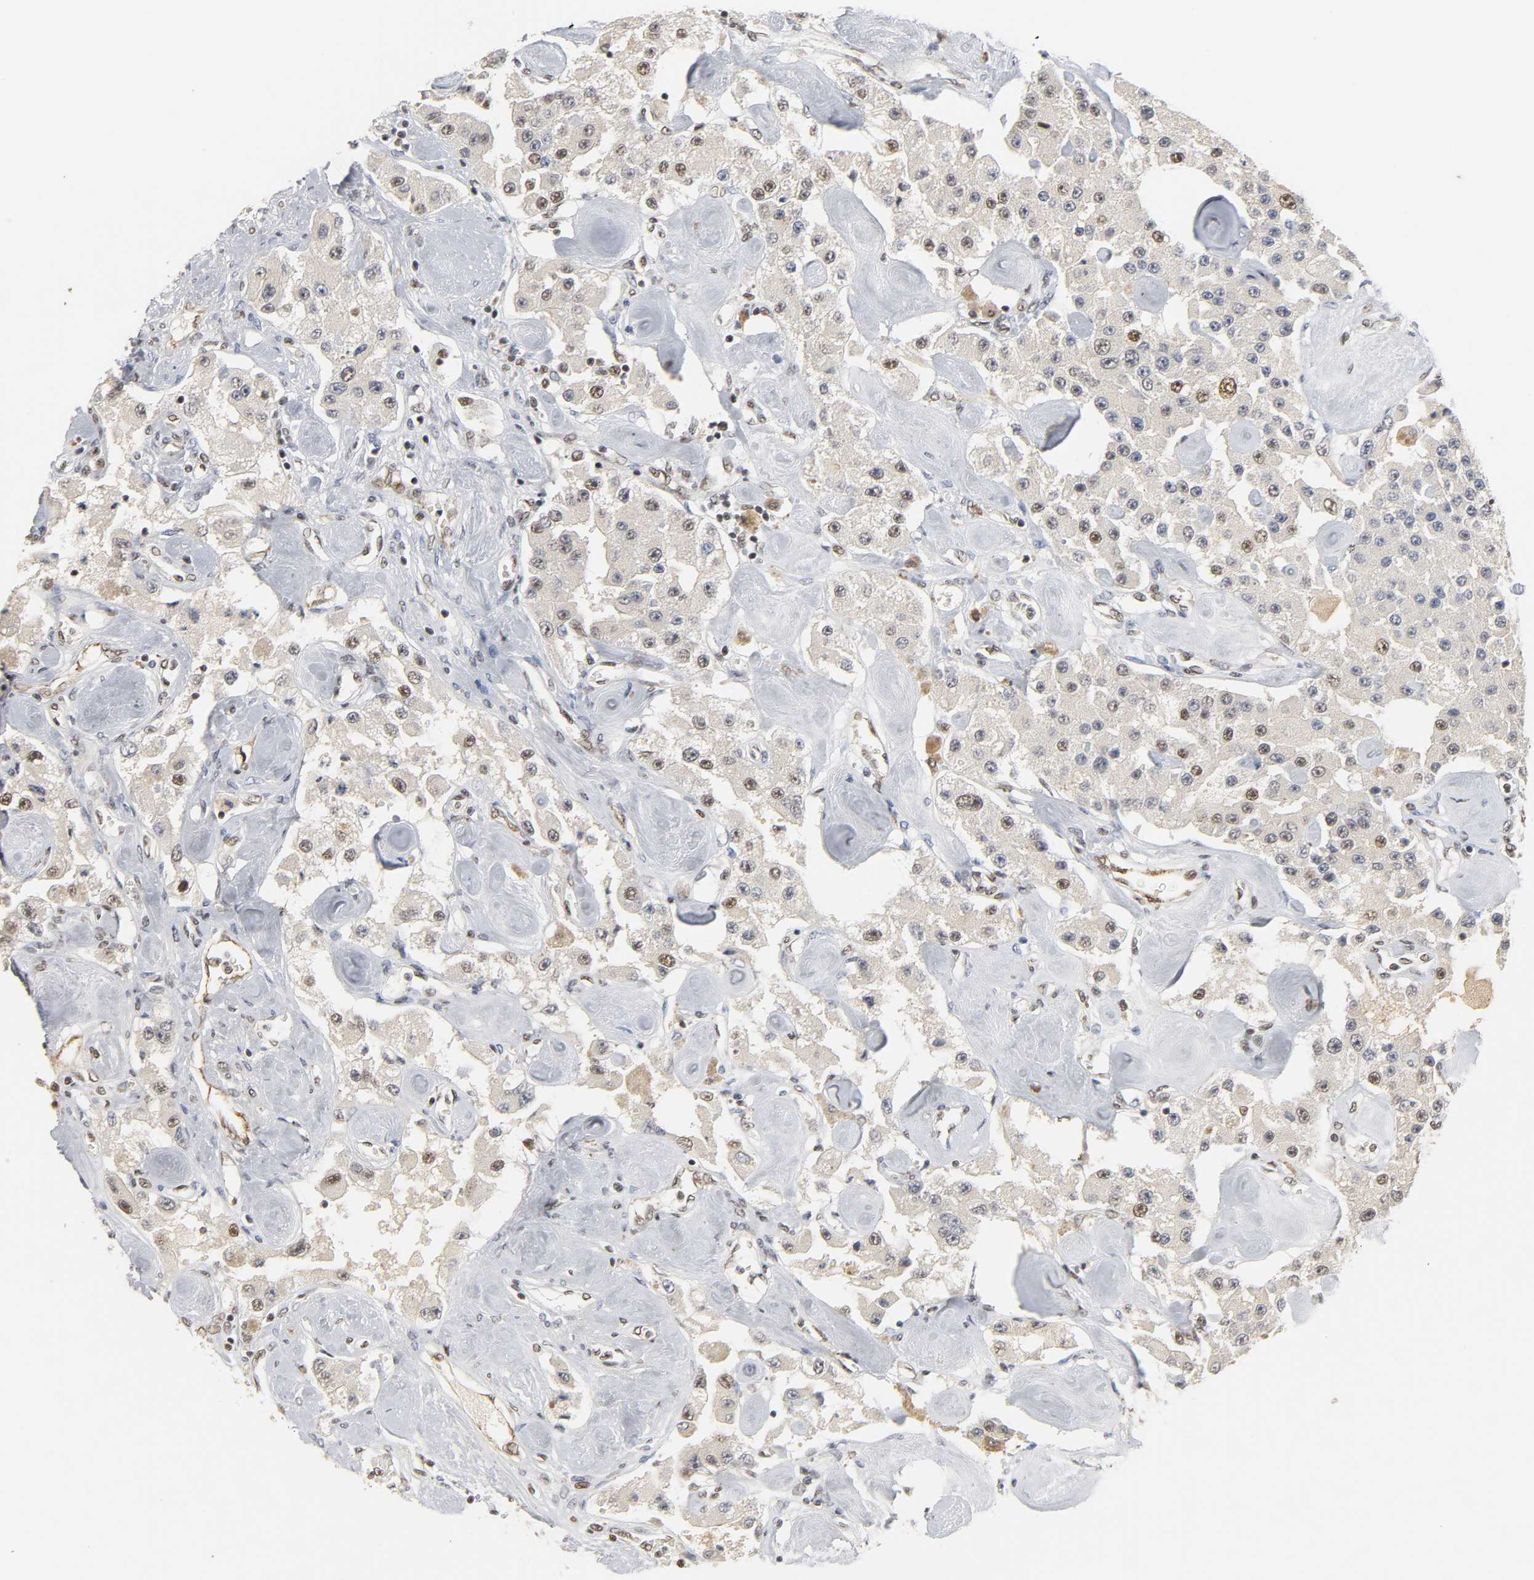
{"staining": {"intensity": "moderate", "quantity": ">75%", "location": "nuclear"}, "tissue": "carcinoid", "cell_type": "Tumor cells", "image_type": "cancer", "snomed": [{"axis": "morphology", "description": "Carcinoid, malignant, NOS"}, {"axis": "topography", "description": "Pancreas"}], "caption": "IHC micrograph of neoplastic tissue: carcinoid stained using immunohistochemistry reveals medium levels of moderate protein expression localized specifically in the nuclear of tumor cells, appearing as a nuclear brown color.", "gene": "NCOA6", "patient": {"sex": "male", "age": 41}}